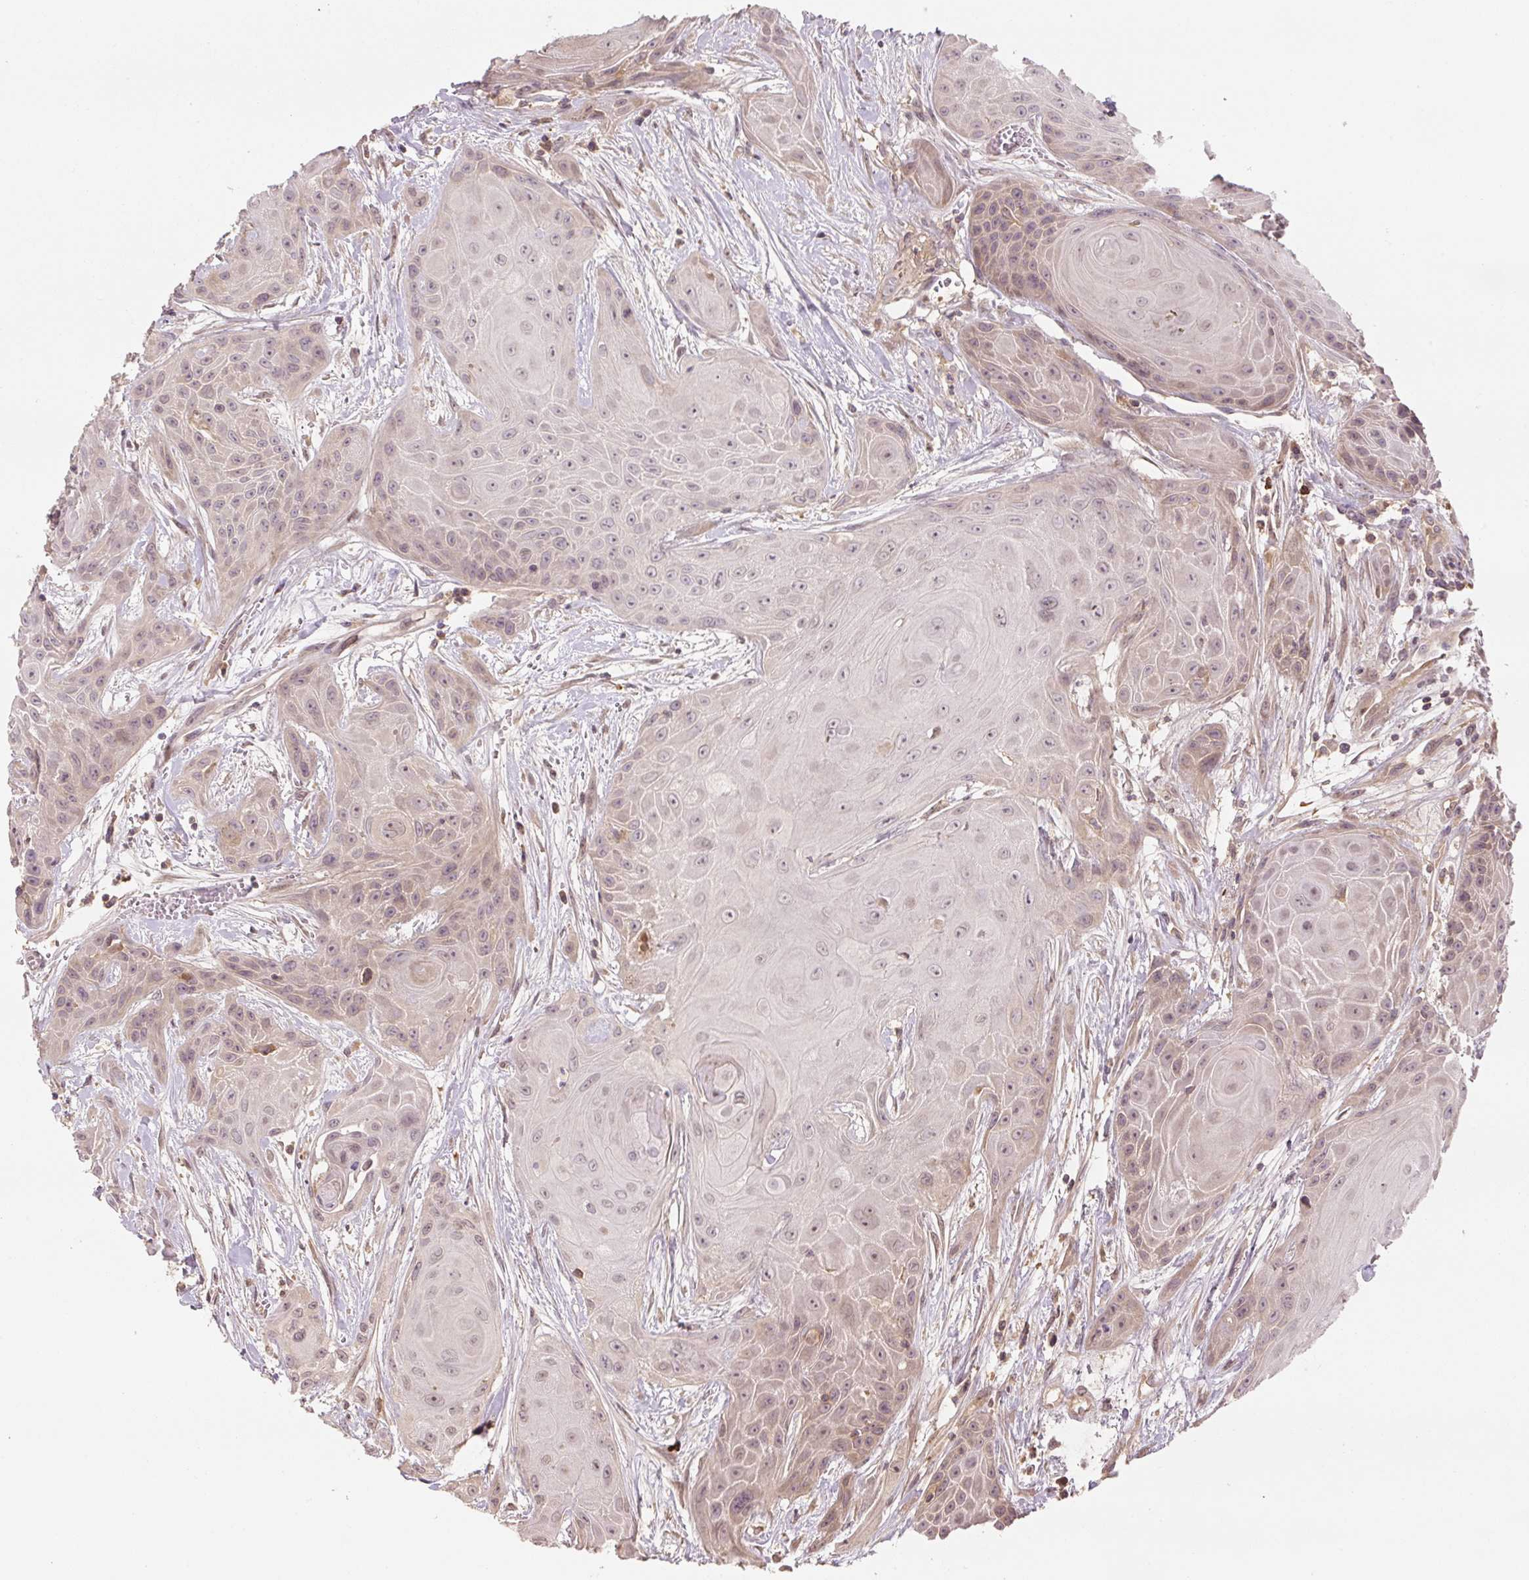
{"staining": {"intensity": "weak", "quantity": "<25%", "location": "nuclear"}, "tissue": "head and neck cancer", "cell_type": "Tumor cells", "image_type": "cancer", "snomed": [{"axis": "morphology", "description": "Squamous cell carcinoma, NOS"}, {"axis": "topography", "description": "Head-Neck"}], "caption": "Protein analysis of head and neck cancer demonstrates no significant staining in tumor cells. The staining is performed using DAB (3,3'-diaminobenzidine) brown chromogen with nuclei counter-stained in using hematoxylin.", "gene": "C2orf73", "patient": {"sex": "female", "age": 73}}